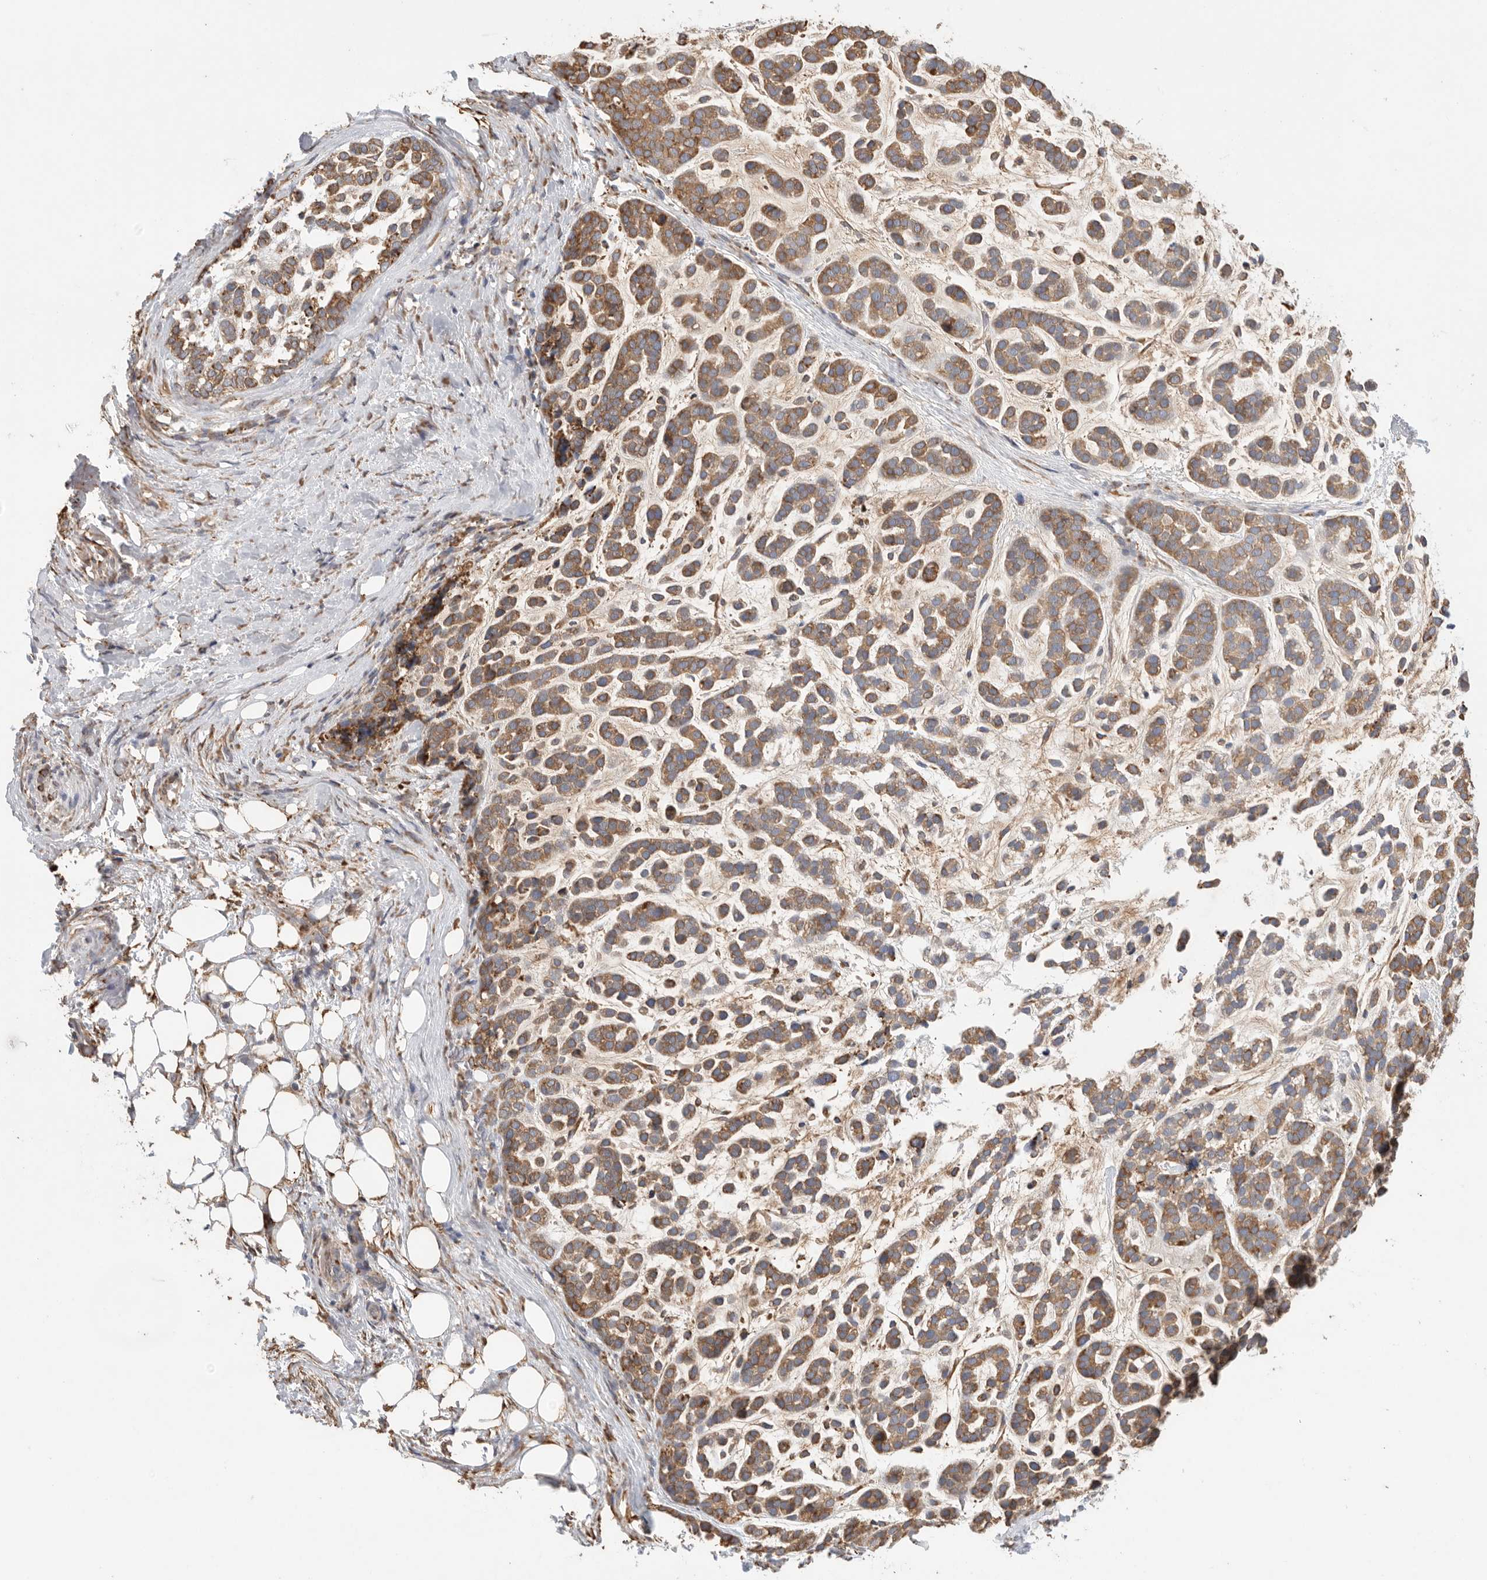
{"staining": {"intensity": "moderate", "quantity": ">75%", "location": "cytoplasmic/membranous"}, "tissue": "head and neck cancer", "cell_type": "Tumor cells", "image_type": "cancer", "snomed": [{"axis": "morphology", "description": "Adenocarcinoma, NOS"}, {"axis": "morphology", "description": "Adenoma, NOS"}, {"axis": "topography", "description": "Head-Neck"}], "caption": "A photomicrograph of human adenoma (head and neck) stained for a protein reveals moderate cytoplasmic/membranous brown staining in tumor cells.", "gene": "BLOC1S5", "patient": {"sex": "female", "age": 55}}